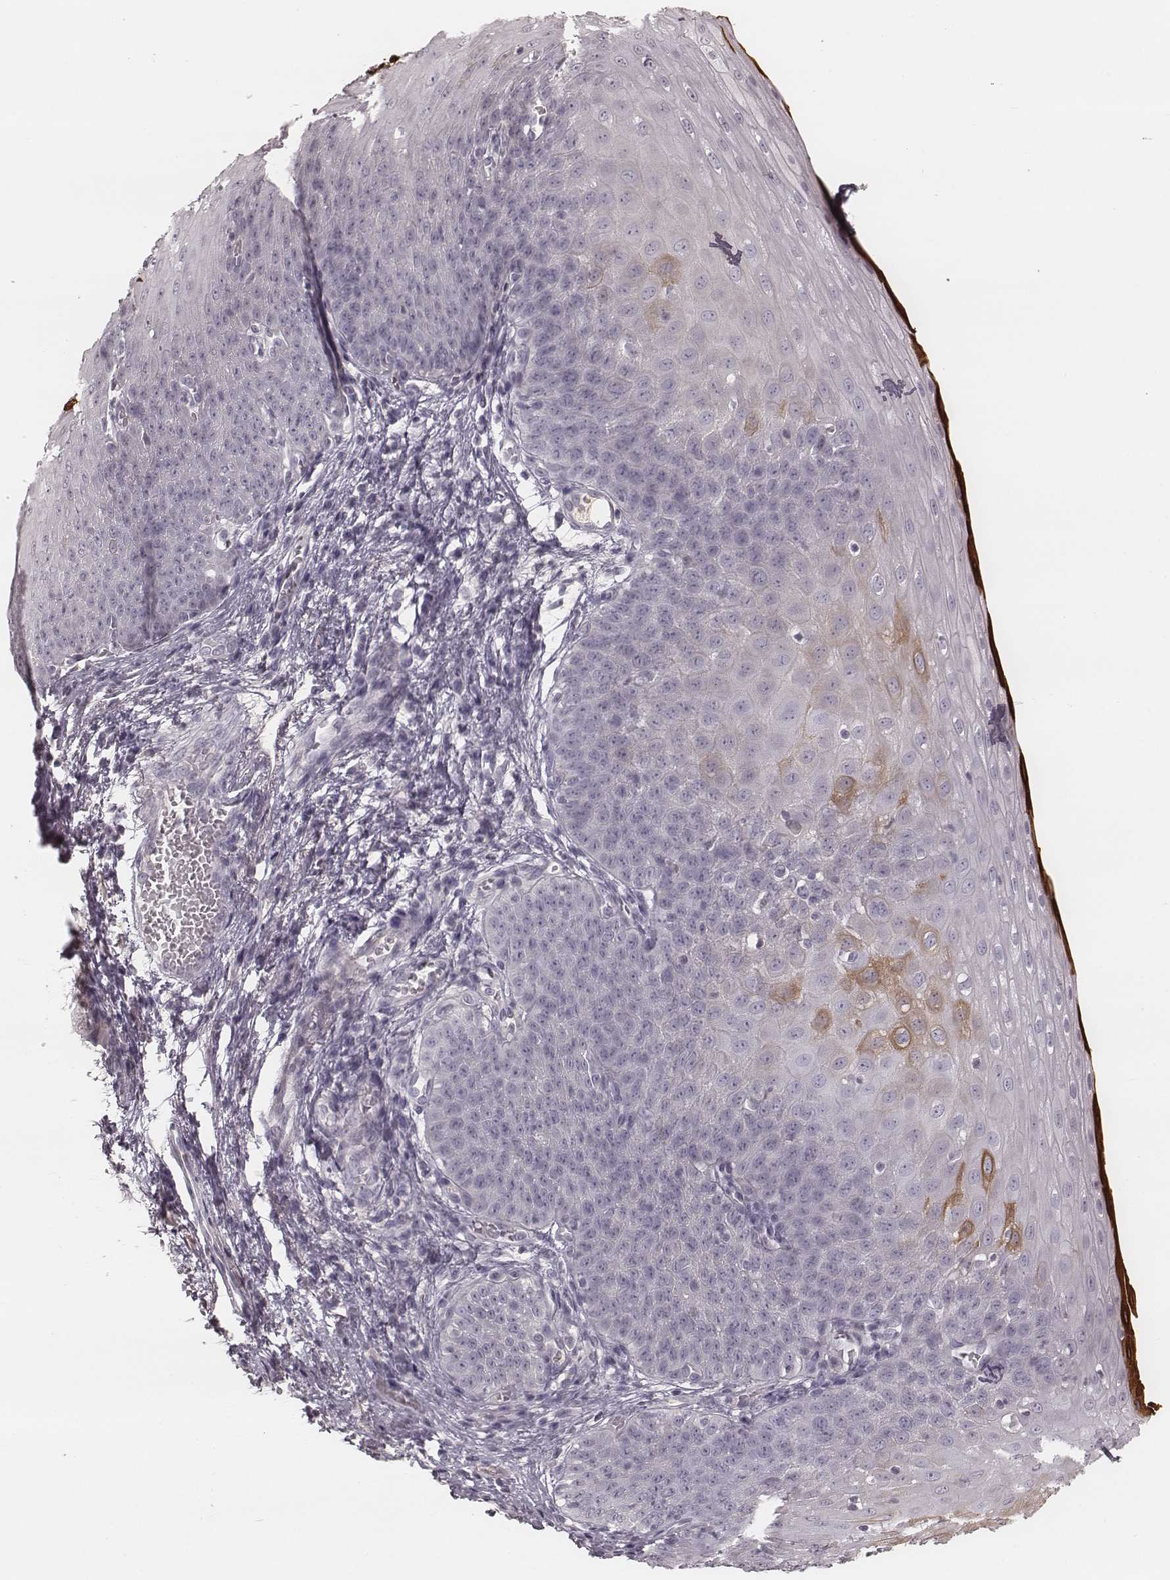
{"staining": {"intensity": "negative", "quantity": "none", "location": "none"}, "tissue": "esophagus", "cell_type": "Squamous epithelial cells", "image_type": "normal", "snomed": [{"axis": "morphology", "description": "Normal tissue, NOS"}, {"axis": "topography", "description": "Esophagus"}], "caption": "The histopathology image reveals no significant expression in squamous epithelial cells of esophagus.", "gene": "SMIM24", "patient": {"sex": "male", "age": 71}}